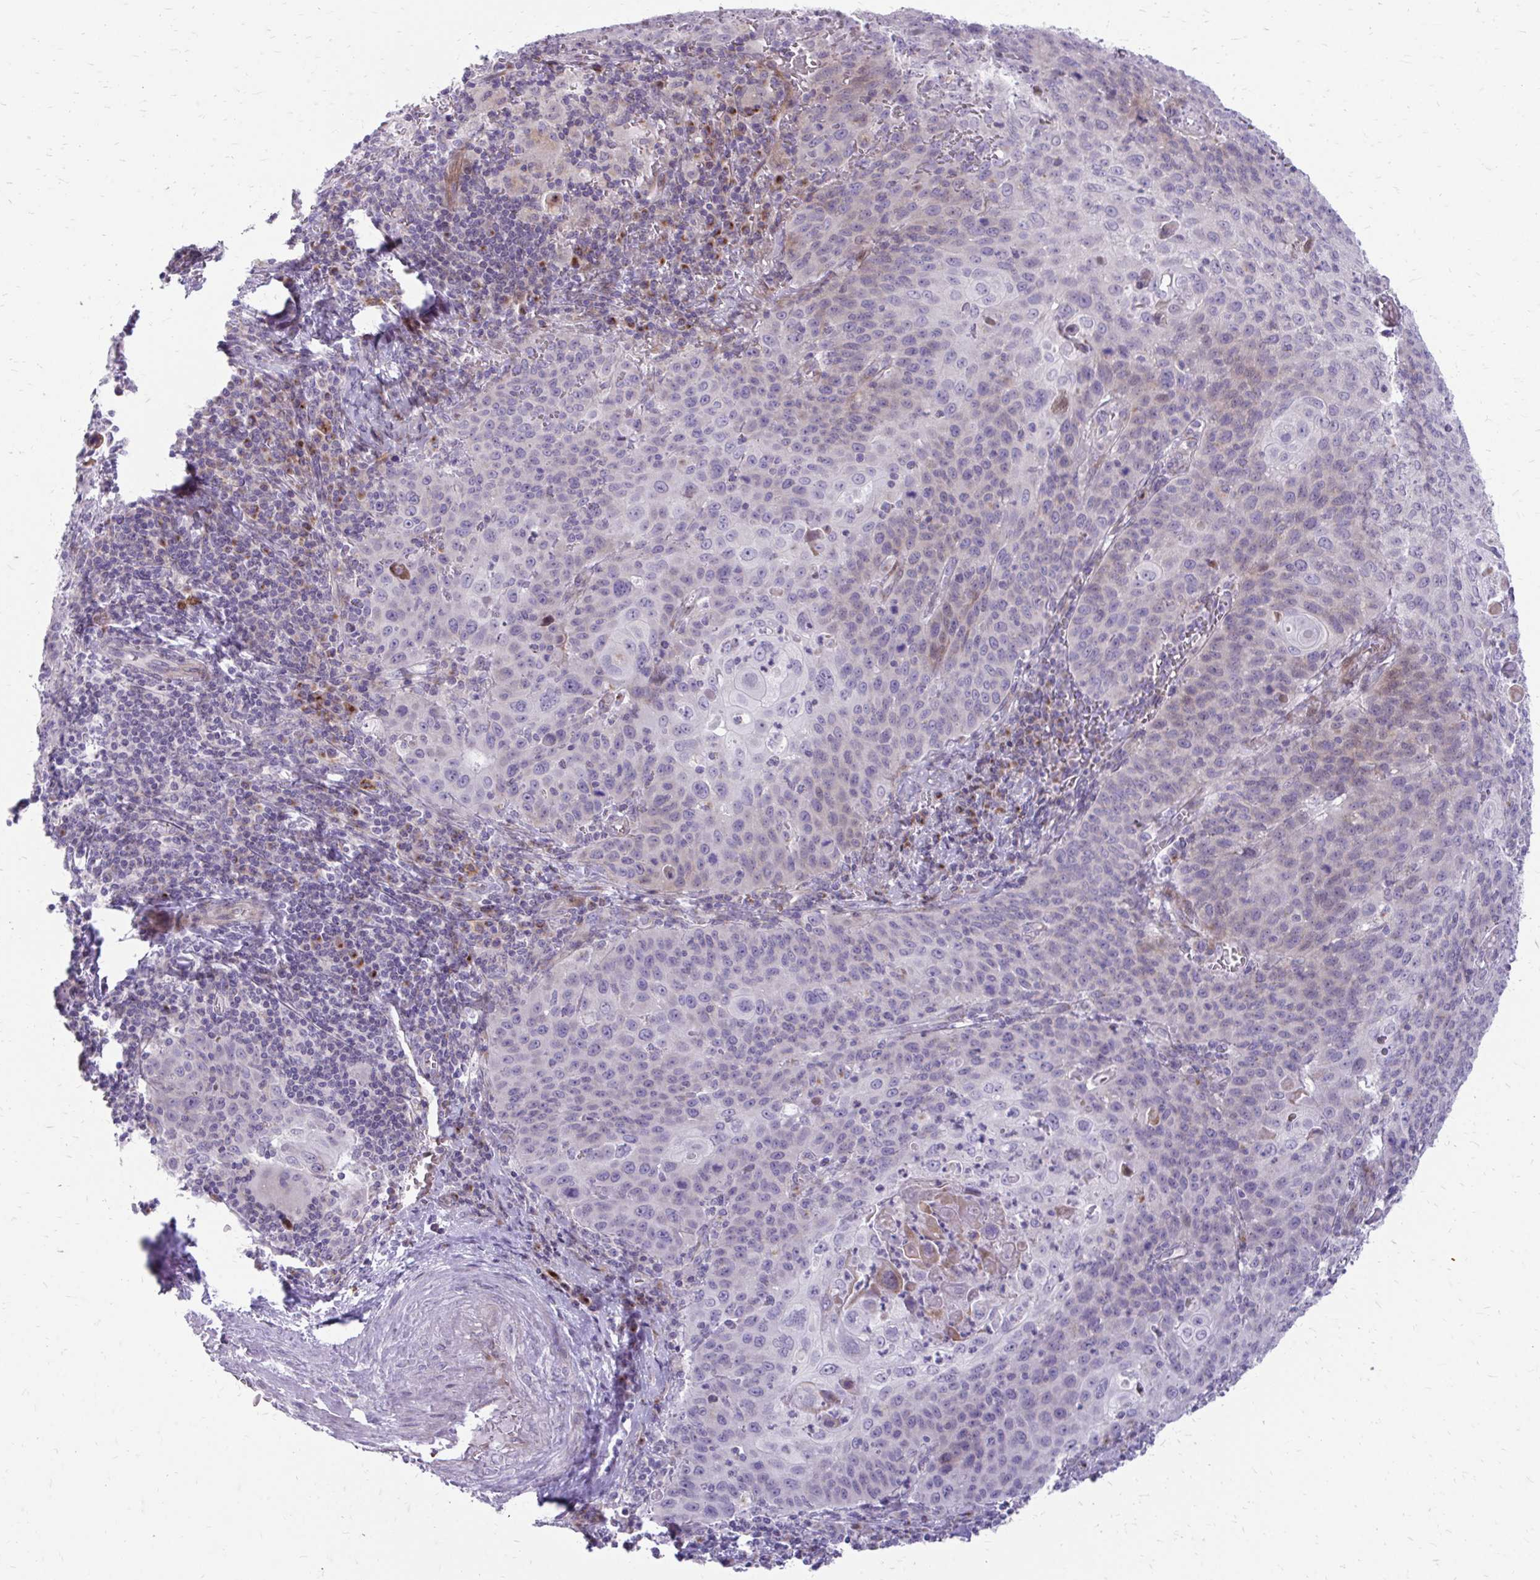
{"staining": {"intensity": "negative", "quantity": "none", "location": "none"}, "tissue": "cervical cancer", "cell_type": "Tumor cells", "image_type": "cancer", "snomed": [{"axis": "morphology", "description": "Squamous cell carcinoma, NOS"}, {"axis": "topography", "description": "Cervix"}], "caption": "Immunohistochemical staining of human cervical cancer (squamous cell carcinoma) demonstrates no significant expression in tumor cells.", "gene": "FUNDC2", "patient": {"sex": "female", "age": 65}}